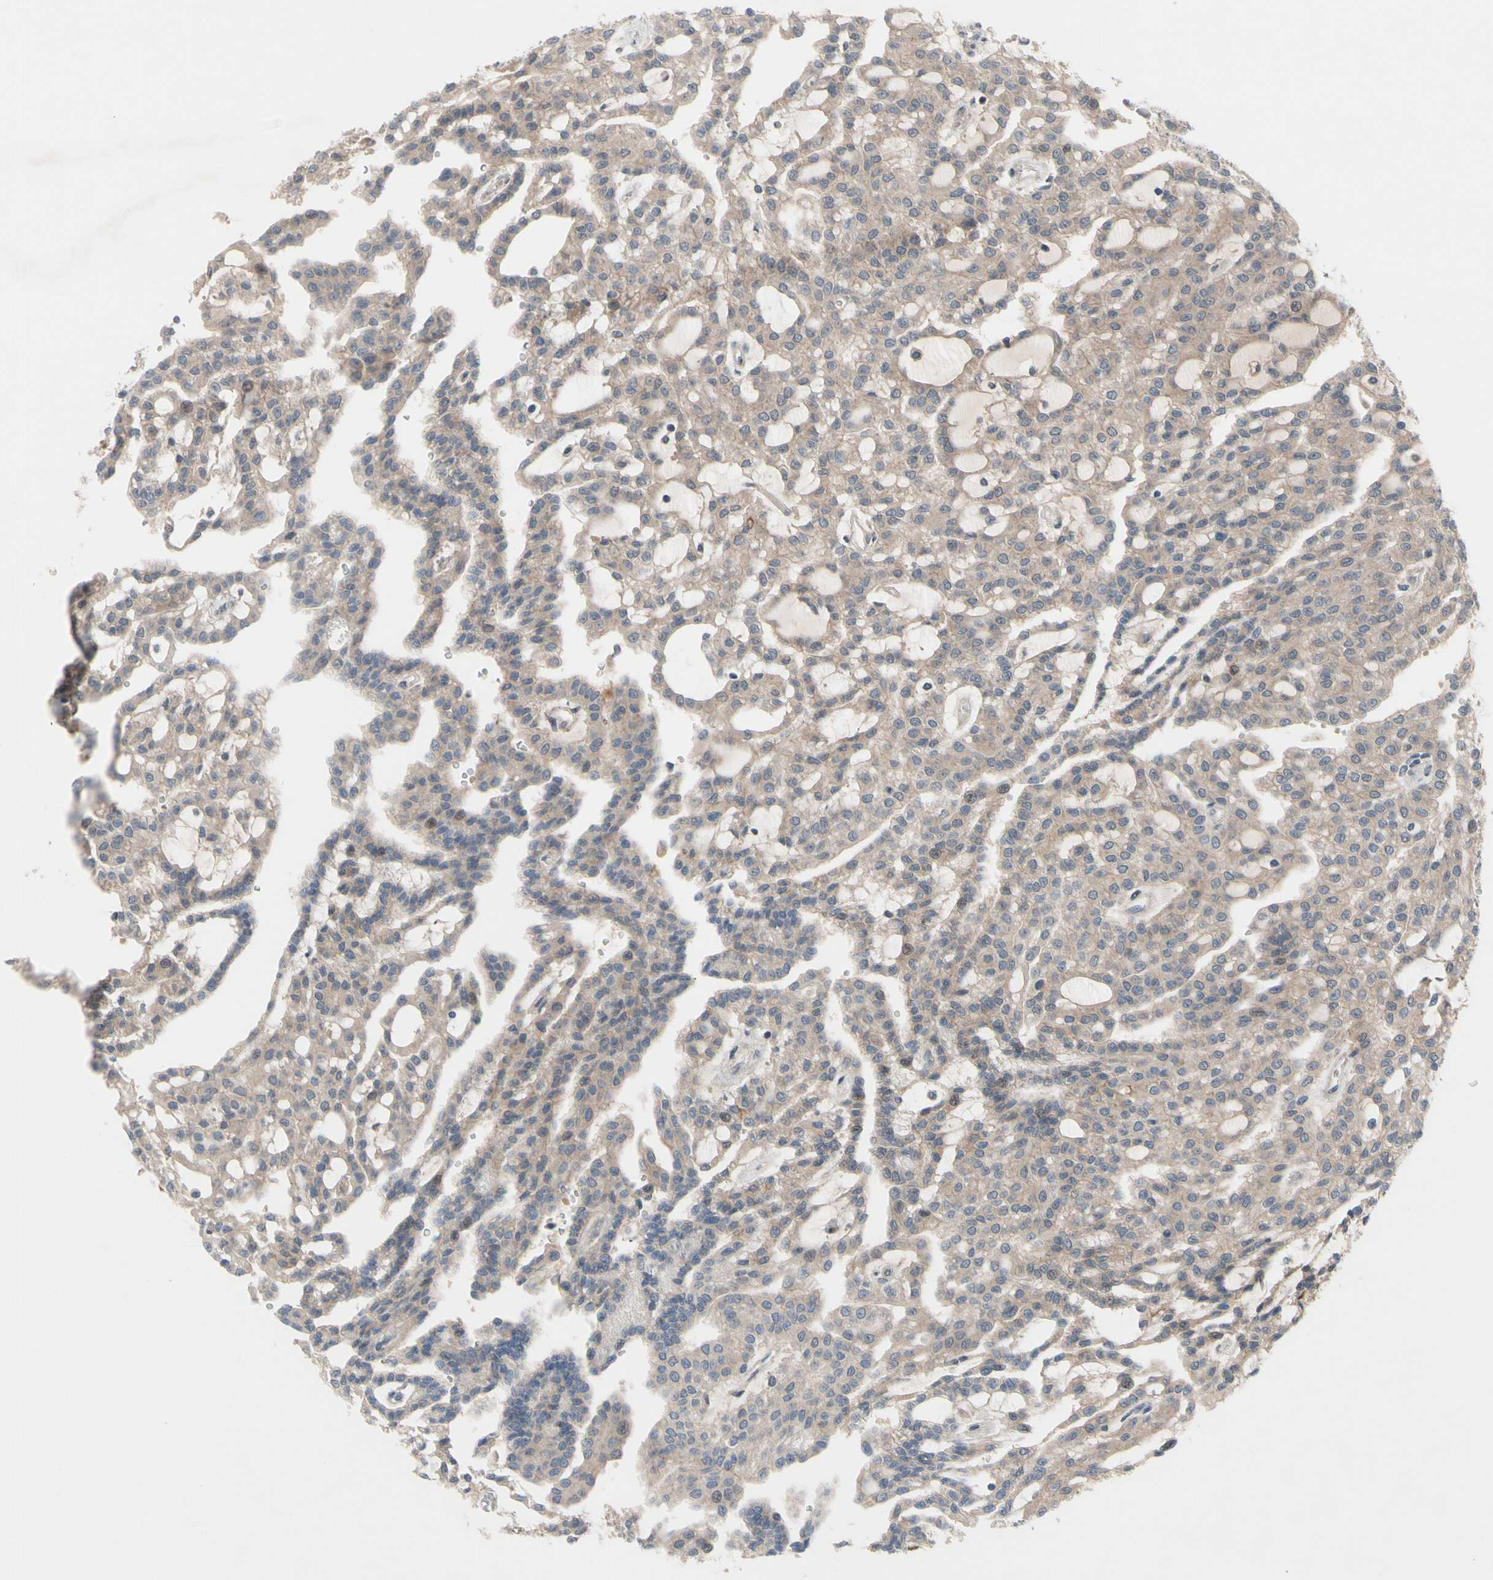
{"staining": {"intensity": "weak", "quantity": ">75%", "location": "cytoplasmic/membranous"}, "tissue": "renal cancer", "cell_type": "Tumor cells", "image_type": "cancer", "snomed": [{"axis": "morphology", "description": "Adenocarcinoma, NOS"}, {"axis": "topography", "description": "Kidney"}], "caption": "Tumor cells display low levels of weak cytoplasmic/membranous positivity in about >75% of cells in renal adenocarcinoma. The staining was performed using DAB (3,3'-diaminobenzidine), with brown indicating positive protein expression. Nuclei are stained blue with hematoxylin.", "gene": "OAZ1", "patient": {"sex": "male", "age": 63}}